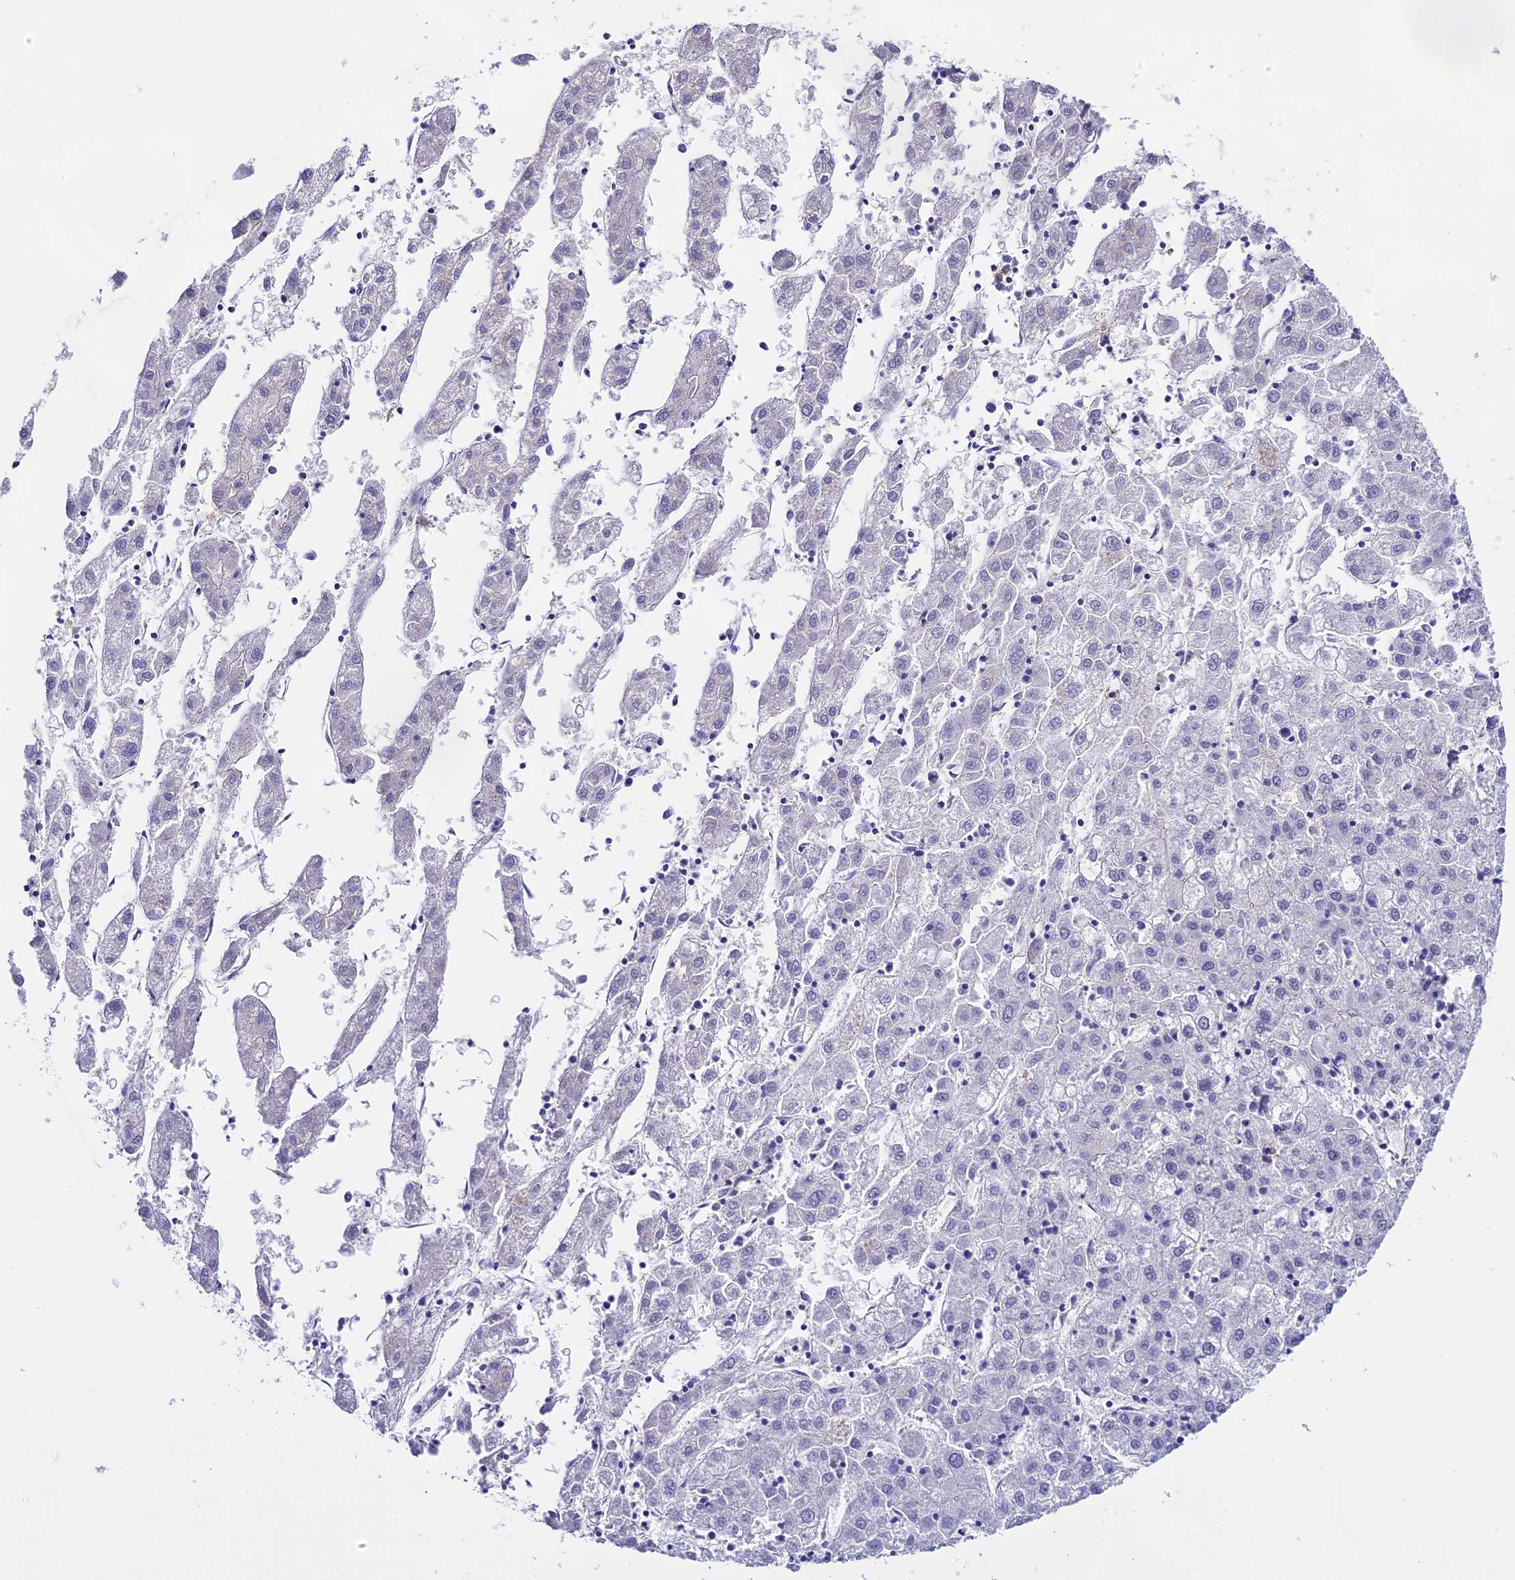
{"staining": {"intensity": "negative", "quantity": "none", "location": "none"}, "tissue": "liver cancer", "cell_type": "Tumor cells", "image_type": "cancer", "snomed": [{"axis": "morphology", "description": "Carcinoma, Hepatocellular, NOS"}, {"axis": "topography", "description": "Liver"}], "caption": "DAB immunohistochemical staining of hepatocellular carcinoma (liver) exhibits no significant expression in tumor cells.", "gene": "NOD2", "patient": {"sex": "male", "age": 72}}